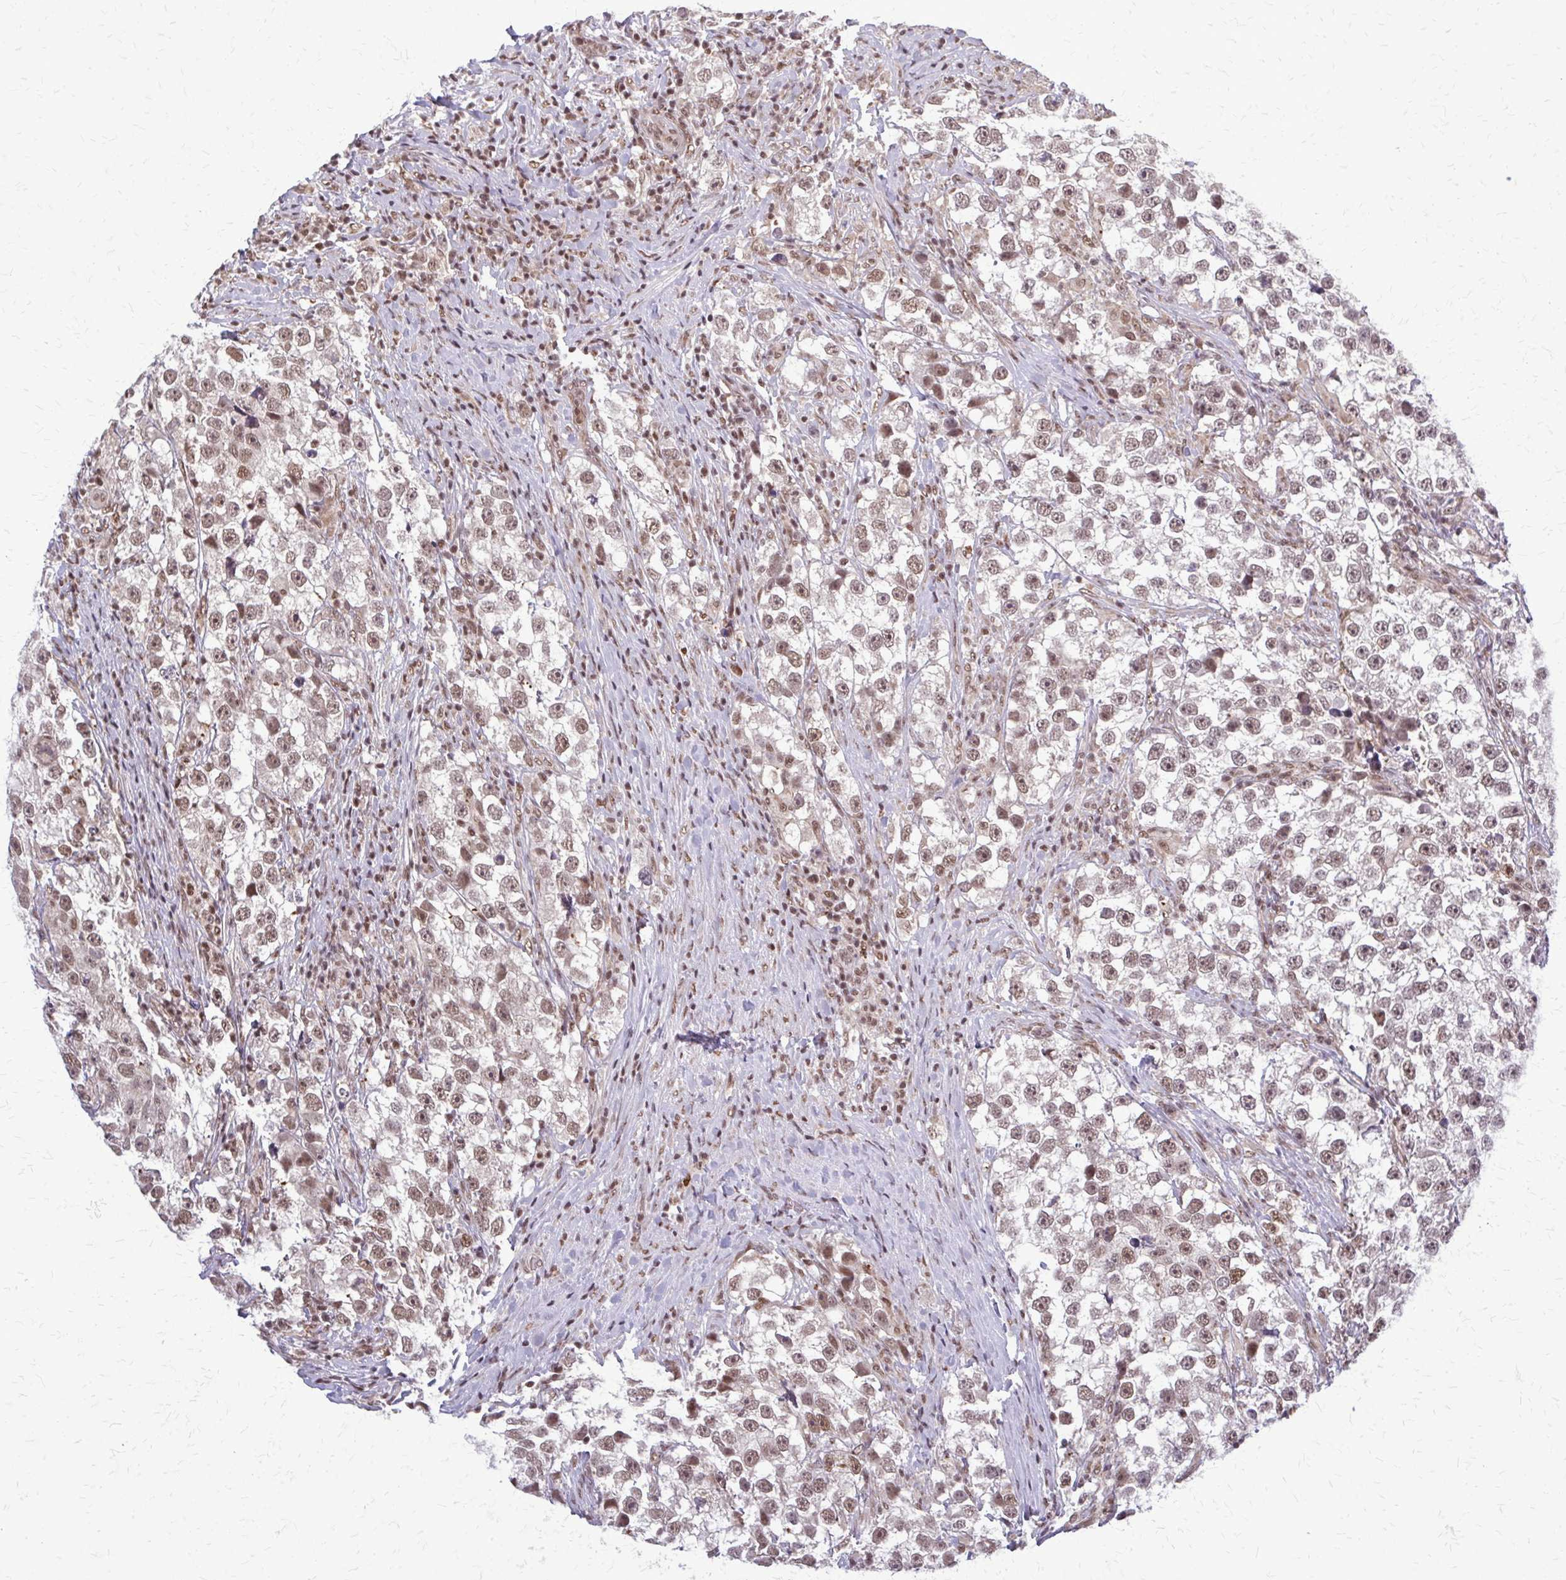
{"staining": {"intensity": "moderate", "quantity": ">75%", "location": "nuclear"}, "tissue": "testis cancer", "cell_type": "Tumor cells", "image_type": "cancer", "snomed": [{"axis": "morphology", "description": "Seminoma, NOS"}, {"axis": "topography", "description": "Testis"}], "caption": "IHC of human testis seminoma shows medium levels of moderate nuclear staining in about >75% of tumor cells.", "gene": "HDAC3", "patient": {"sex": "male", "age": 46}}